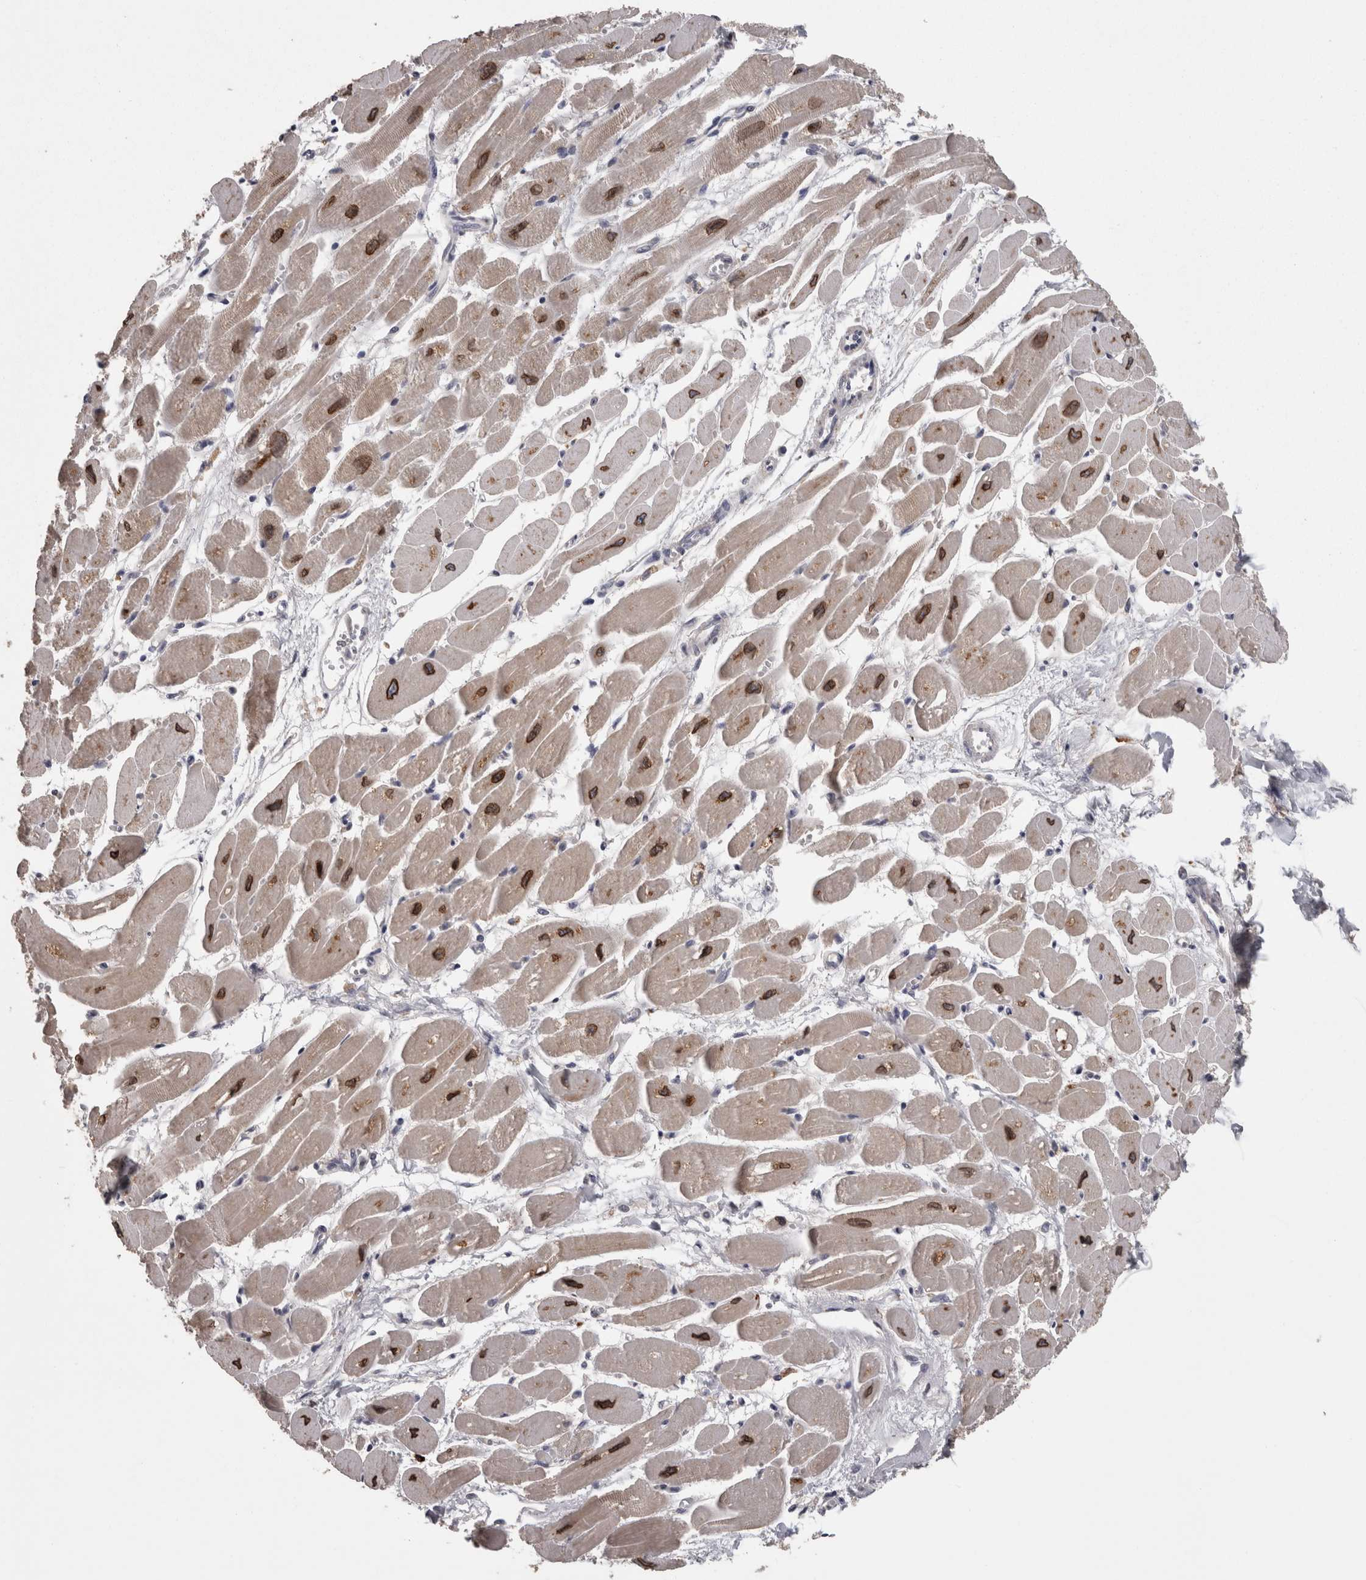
{"staining": {"intensity": "strong", "quantity": ">75%", "location": "cytoplasmic/membranous,nuclear"}, "tissue": "heart muscle", "cell_type": "Cardiomyocytes", "image_type": "normal", "snomed": [{"axis": "morphology", "description": "Normal tissue, NOS"}, {"axis": "topography", "description": "Heart"}], "caption": "High-power microscopy captured an immunohistochemistry (IHC) histopathology image of normal heart muscle, revealing strong cytoplasmic/membranous,nuclear positivity in approximately >75% of cardiomyocytes.", "gene": "PCM1", "patient": {"sex": "female", "age": 54}}